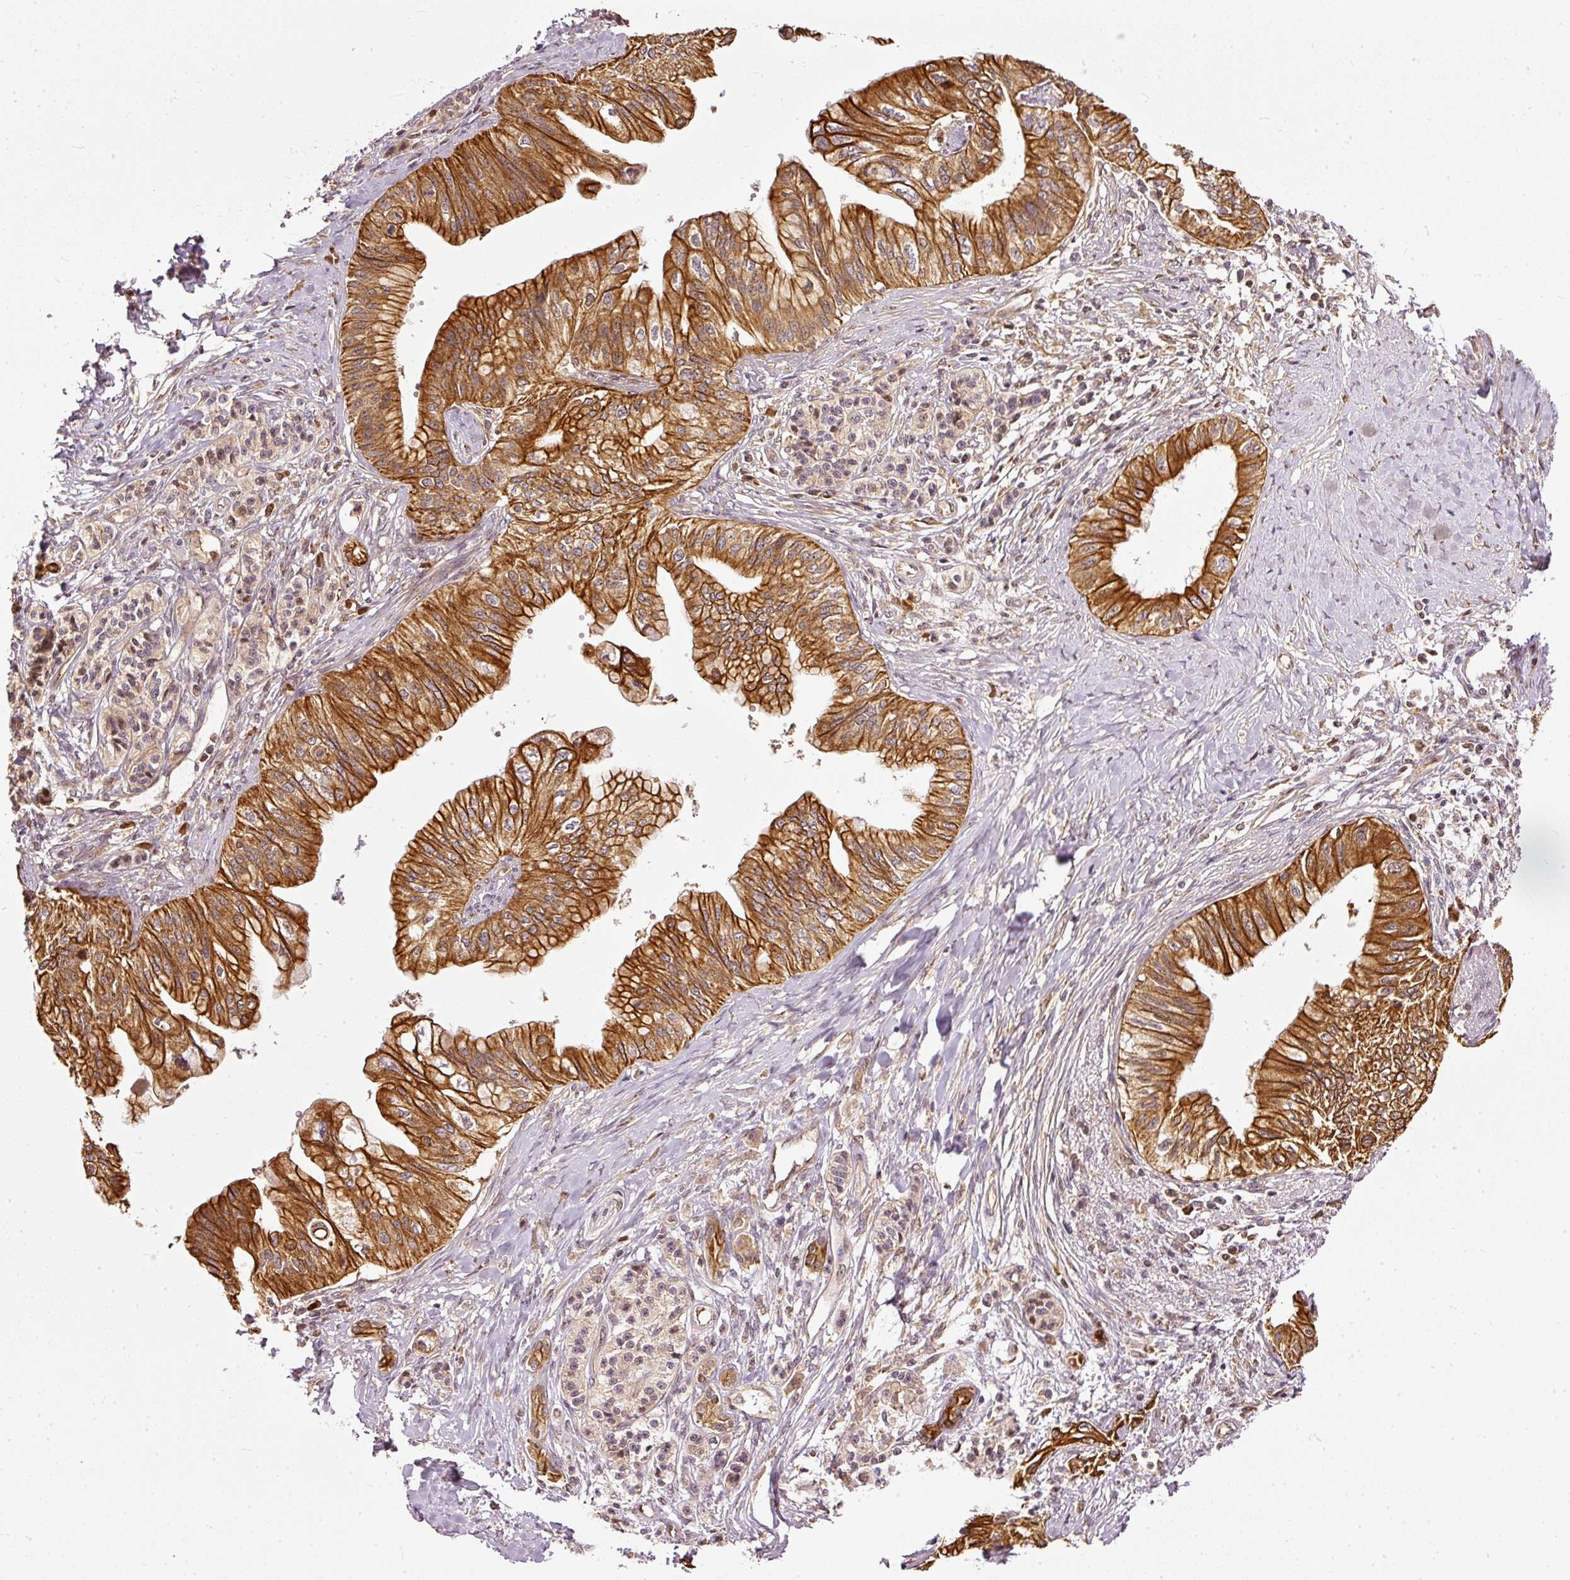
{"staining": {"intensity": "strong", "quantity": ">75%", "location": "cytoplasmic/membranous"}, "tissue": "pancreatic cancer", "cell_type": "Tumor cells", "image_type": "cancer", "snomed": [{"axis": "morphology", "description": "Adenocarcinoma, NOS"}, {"axis": "topography", "description": "Pancreas"}], "caption": "Pancreatic adenocarcinoma stained with immunohistochemistry reveals strong cytoplasmic/membranous expression in about >75% of tumor cells.", "gene": "MIF4GD", "patient": {"sex": "male", "age": 71}}